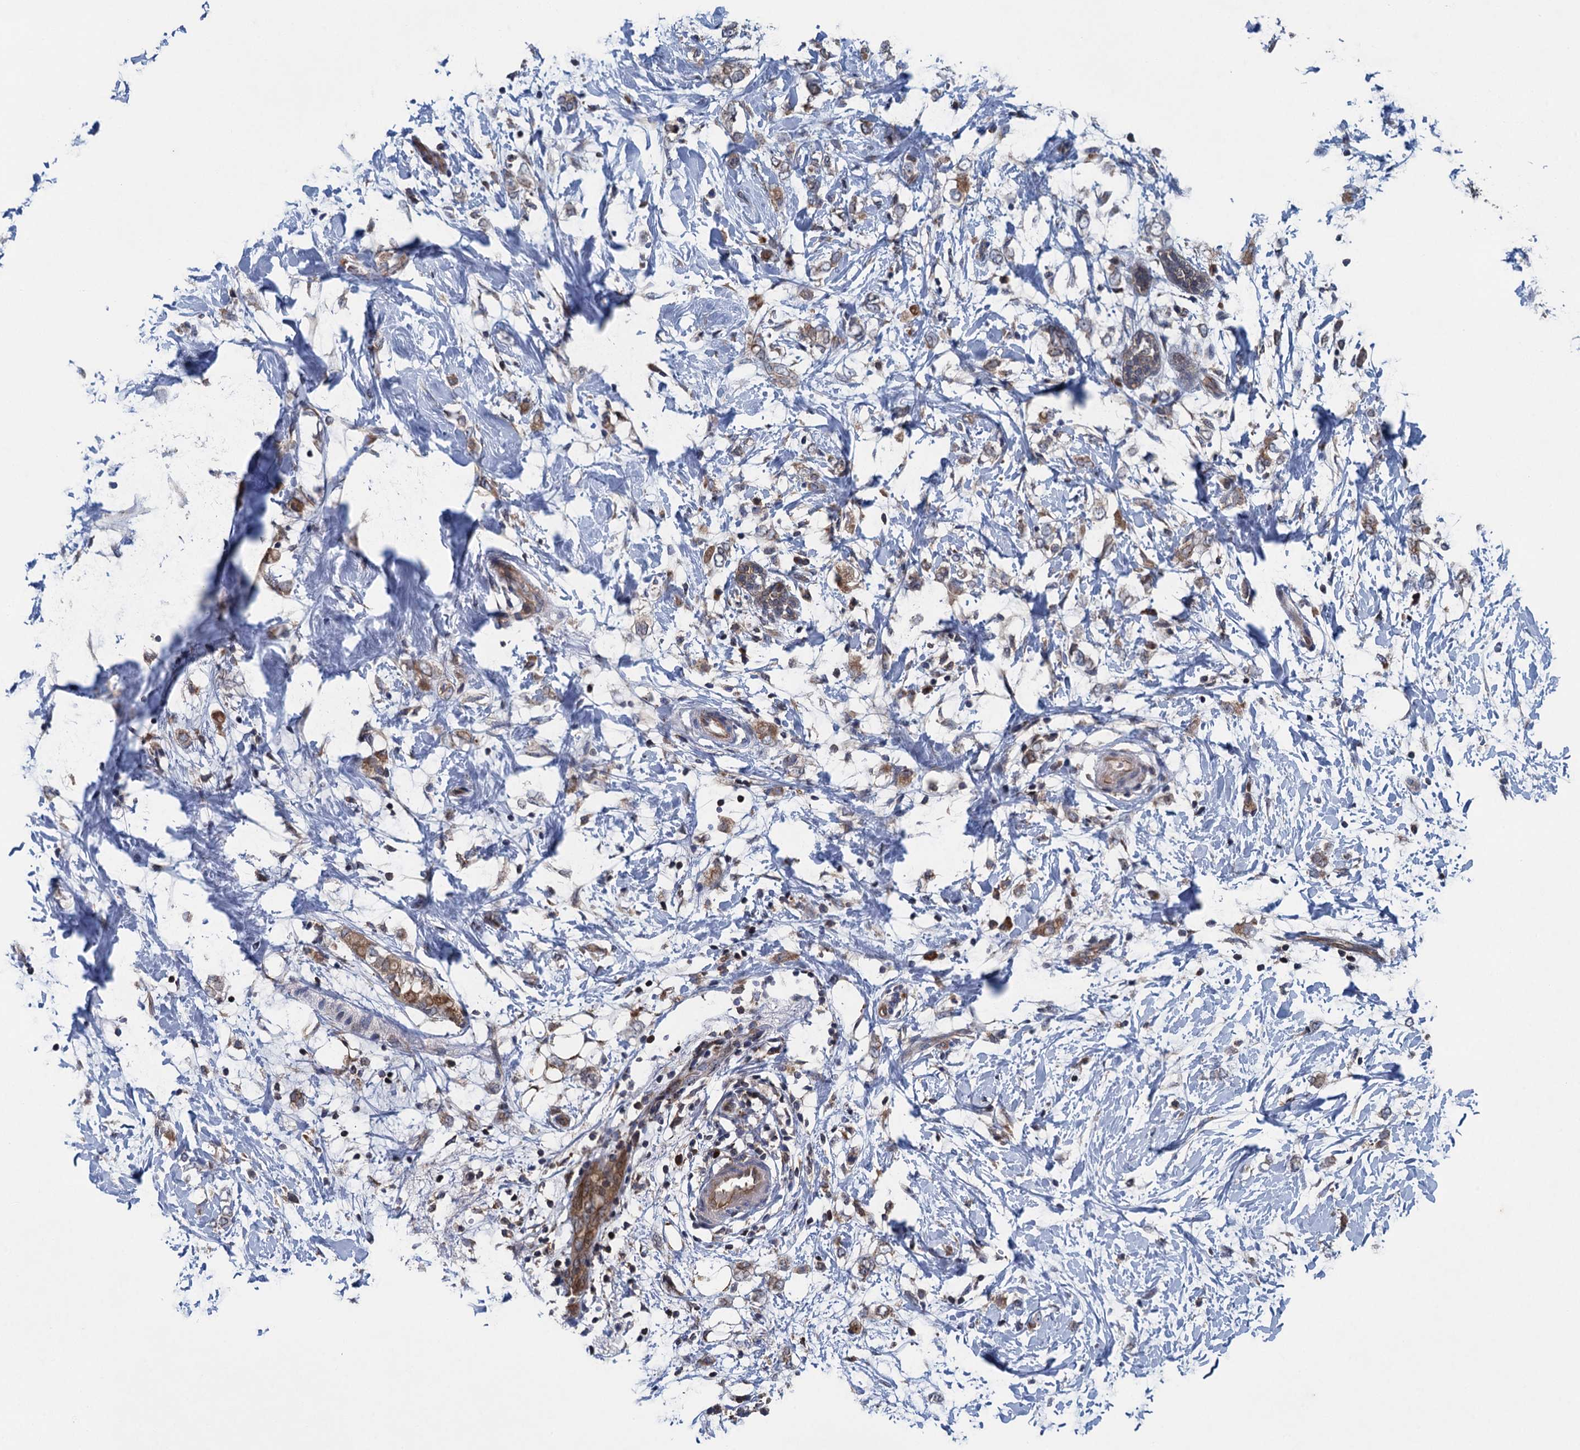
{"staining": {"intensity": "moderate", "quantity": "<25%", "location": "cytoplasmic/membranous"}, "tissue": "breast cancer", "cell_type": "Tumor cells", "image_type": "cancer", "snomed": [{"axis": "morphology", "description": "Normal tissue, NOS"}, {"axis": "morphology", "description": "Lobular carcinoma"}, {"axis": "topography", "description": "Breast"}], "caption": "Brown immunohistochemical staining in breast lobular carcinoma displays moderate cytoplasmic/membranous staining in about <25% of tumor cells. (DAB (3,3'-diaminobenzidine) IHC with brightfield microscopy, high magnification).", "gene": "CNTN5", "patient": {"sex": "female", "age": 47}}